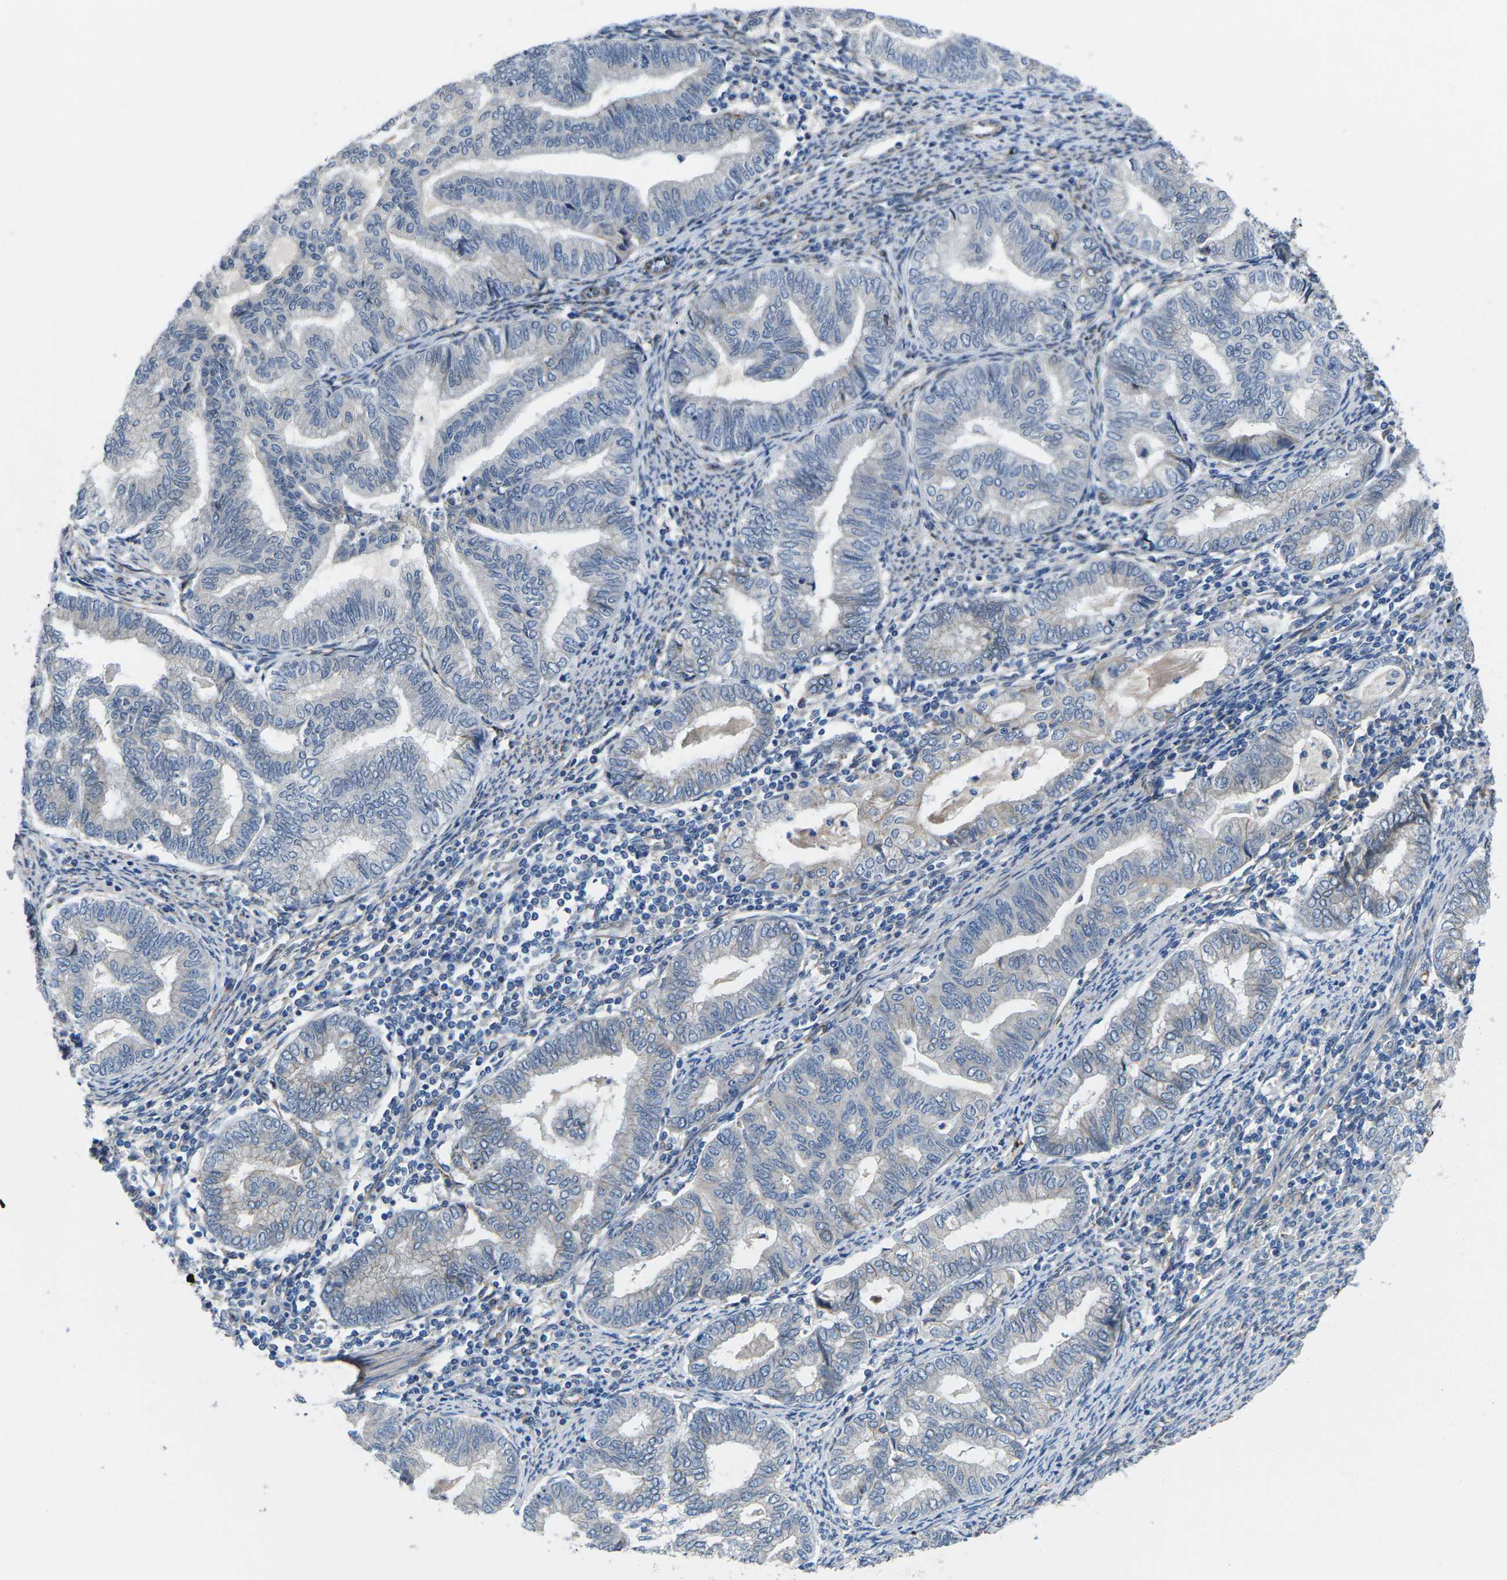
{"staining": {"intensity": "negative", "quantity": "none", "location": "none"}, "tissue": "endometrial cancer", "cell_type": "Tumor cells", "image_type": "cancer", "snomed": [{"axis": "morphology", "description": "Adenocarcinoma, NOS"}, {"axis": "topography", "description": "Endometrium"}], "caption": "Image shows no significant protein positivity in tumor cells of endometrial cancer (adenocarcinoma).", "gene": "CTNND1", "patient": {"sex": "female", "age": 79}}